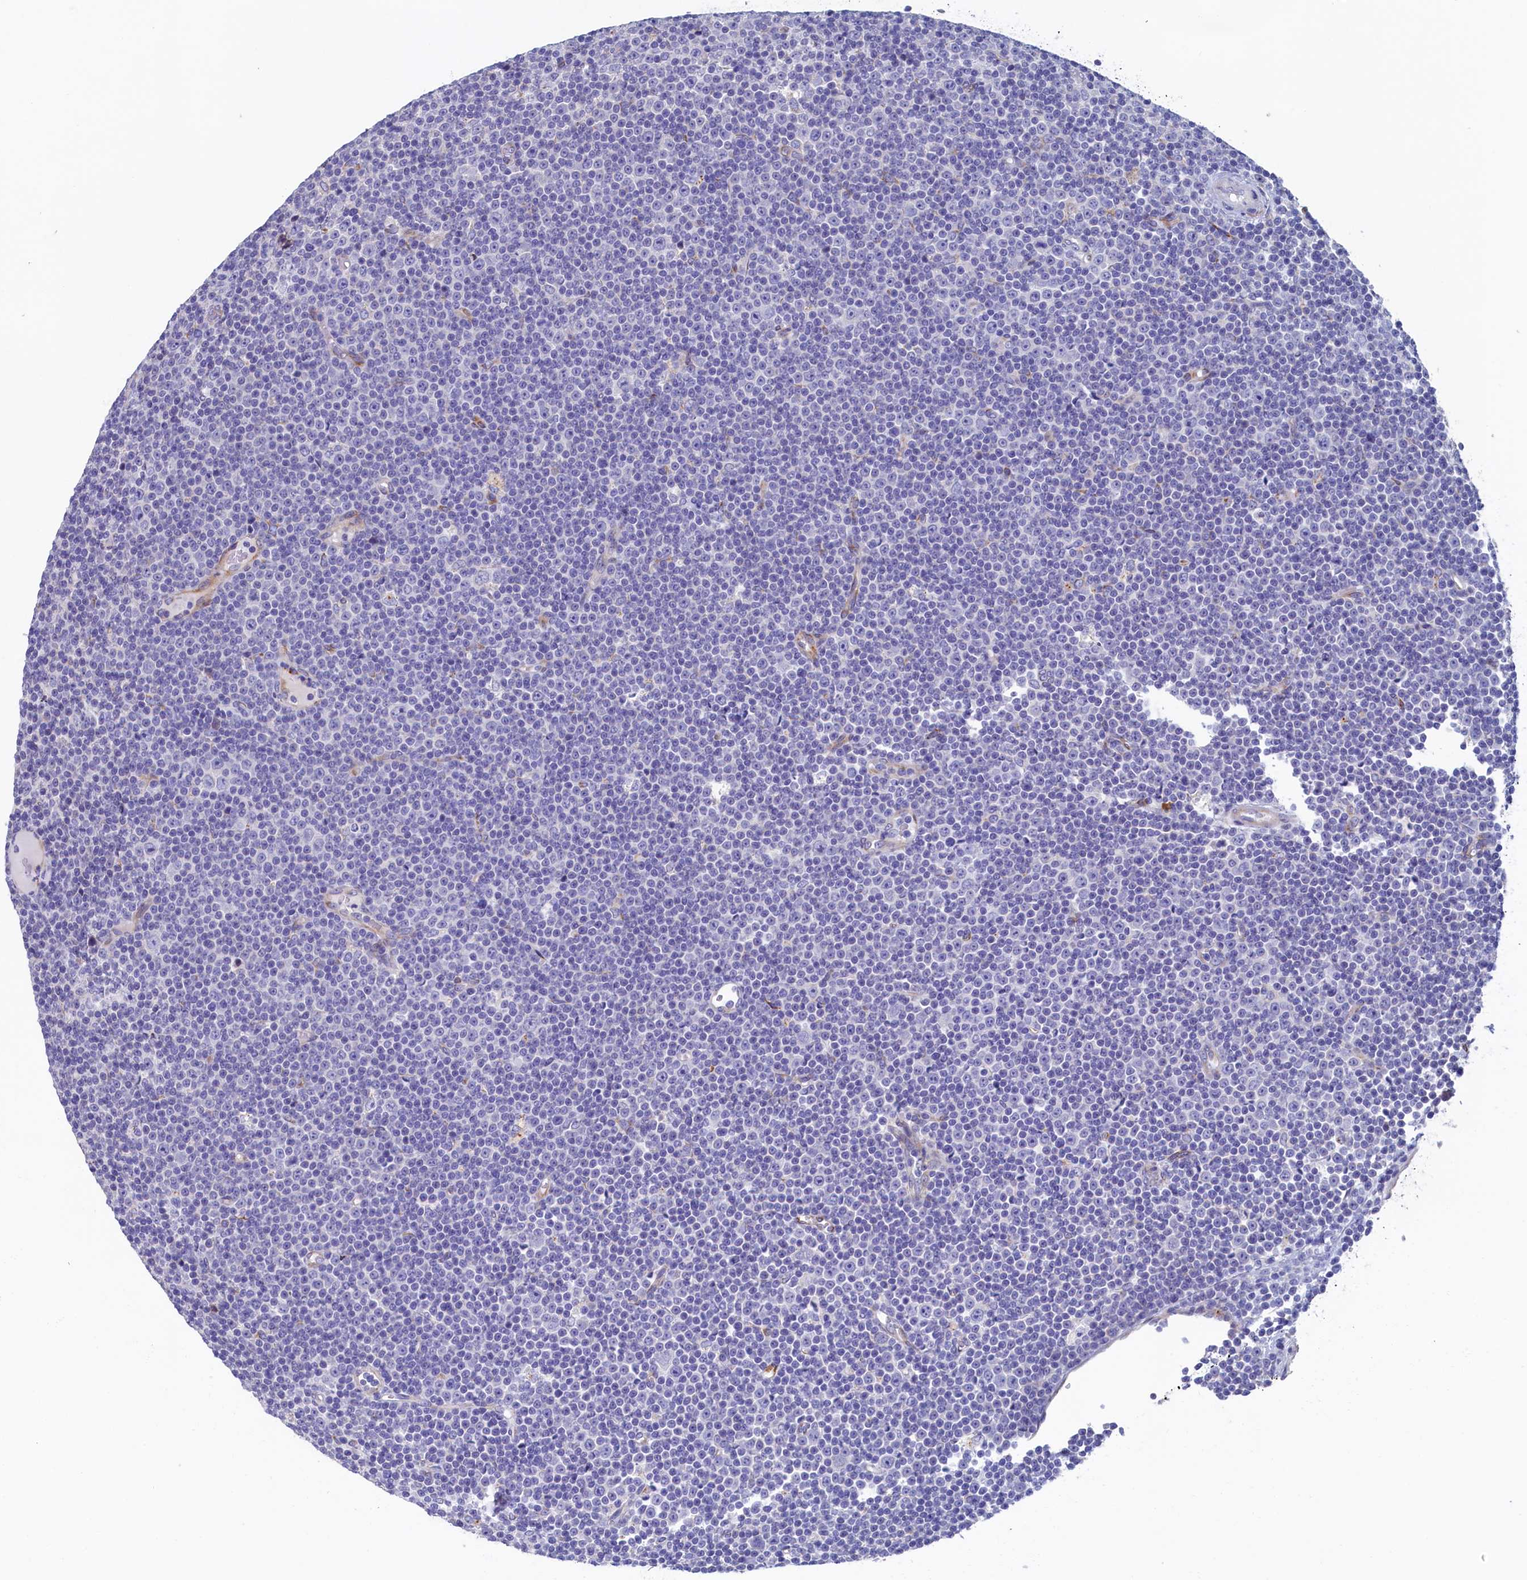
{"staining": {"intensity": "negative", "quantity": "none", "location": "none"}, "tissue": "lymphoma", "cell_type": "Tumor cells", "image_type": "cancer", "snomed": [{"axis": "morphology", "description": "Malignant lymphoma, non-Hodgkin's type, Low grade"}, {"axis": "topography", "description": "Lymph node"}], "caption": "The immunohistochemistry (IHC) image has no significant expression in tumor cells of lymphoma tissue.", "gene": "CBLIF", "patient": {"sex": "female", "age": 67}}